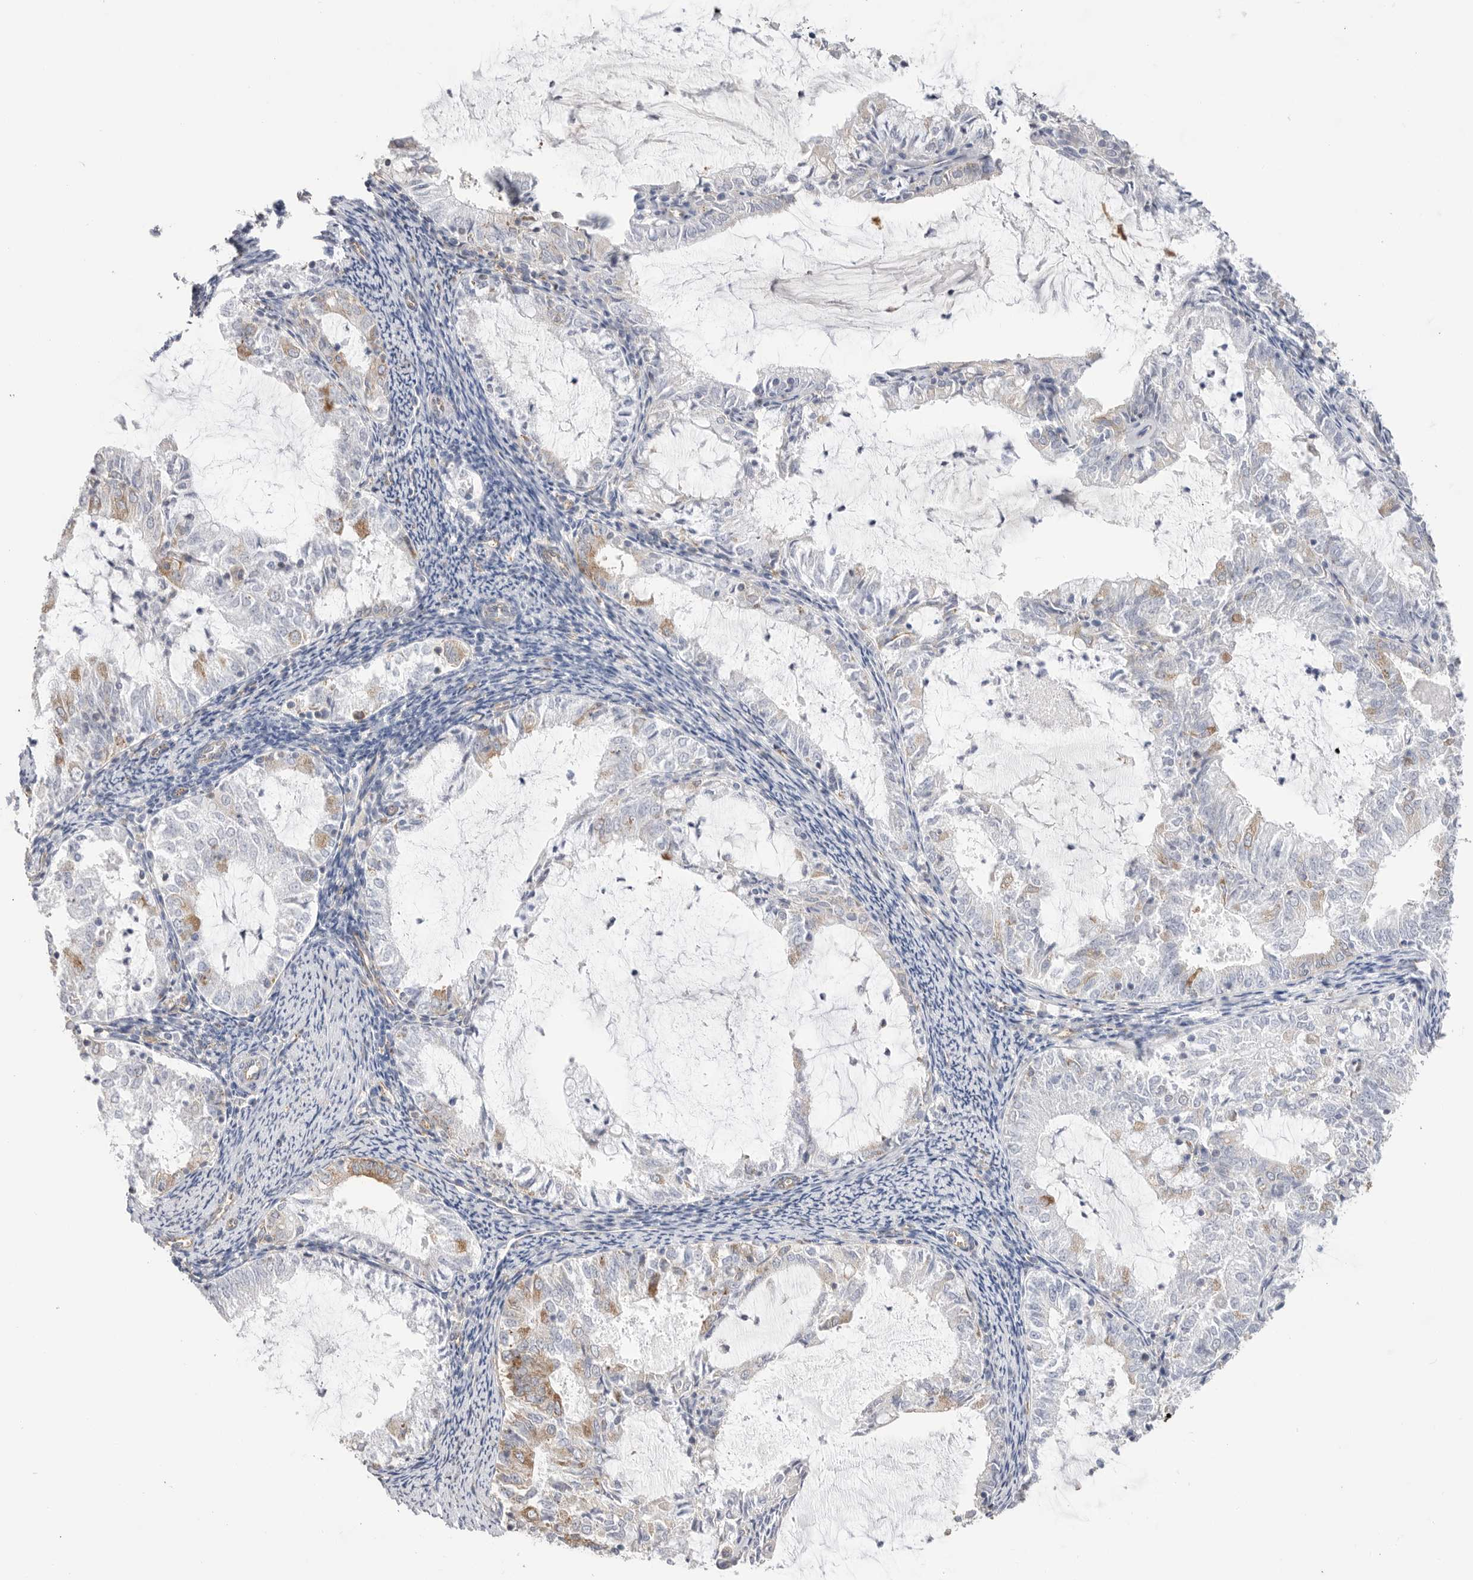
{"staining": {"intensity": "moderate", "quantity": "<25%", "location": "cytoplasmic/membranous"}, "tissue": "endometrial cancer", "cell_type": "Tumor cells", "image_type": "cancer", "snomed": [{"axis": "morphology", "description": "Adenocarcinoma, NOS"}, {"axis": "topography", "description": "Endometrium"}], "caption": "Moderate cytoplasmic/membranous positivity is identified in approximately <25% of tumor cells in endometrial cancer. Nuclei are stained in blue.", "gene": "SERBP1", "patient": {"sex": "female", "age": 57}}